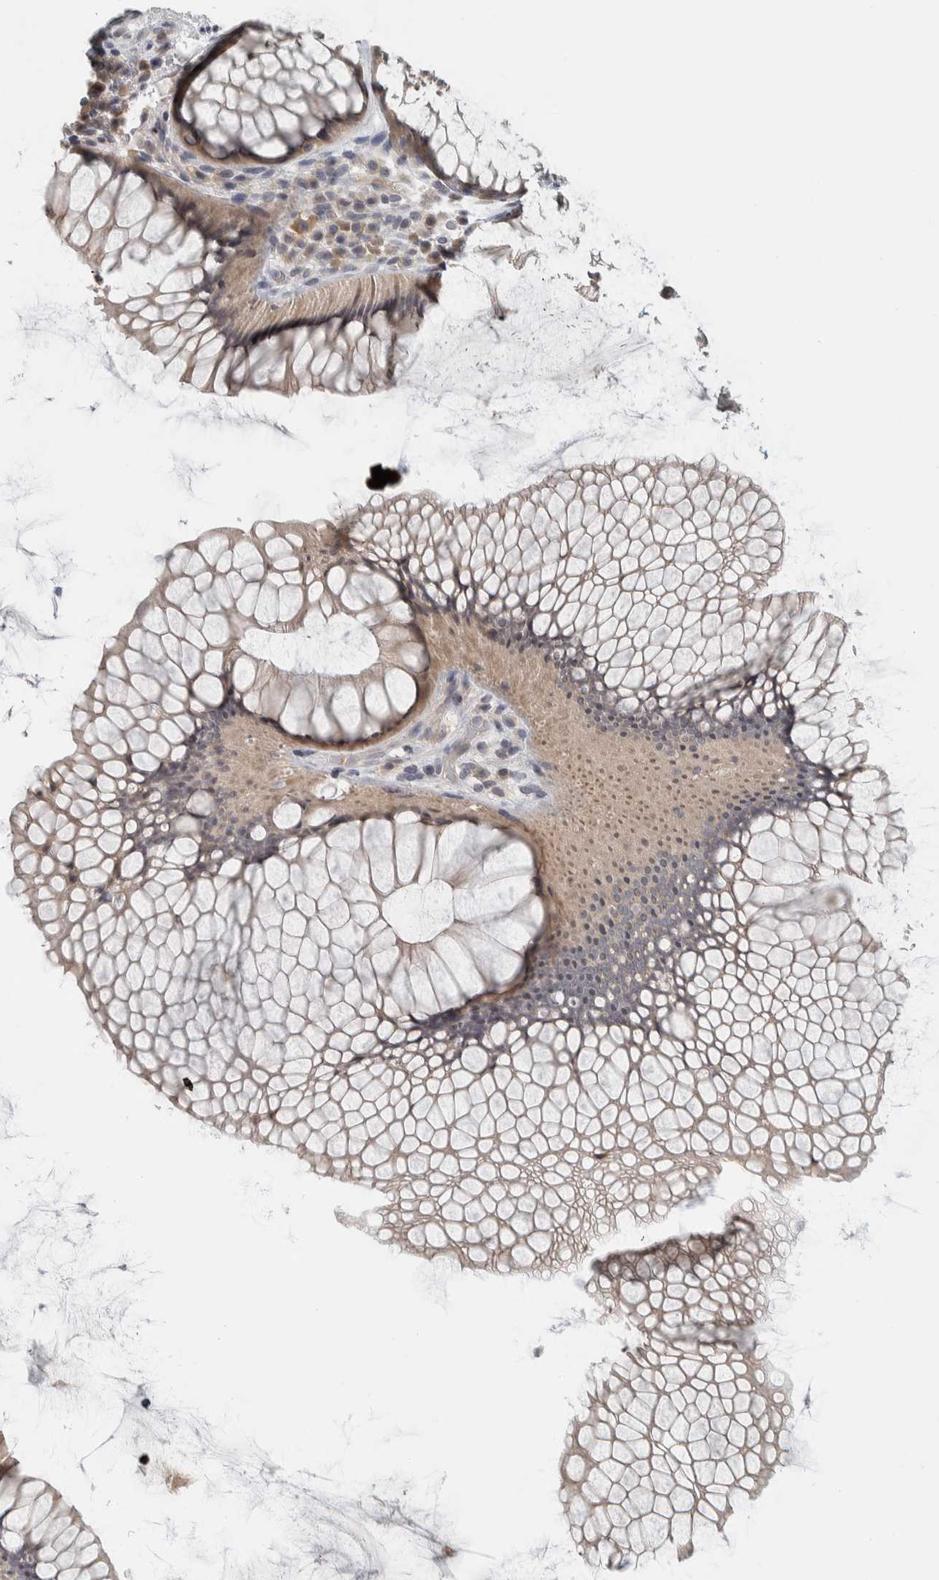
{"staining": {"intensity": "weak", "quantity": "<25%", "location": "cytoplasmic/membranous"}, "tissue": "rectum", "cell_type": "Glandular cells", "image_type": "normal", "snomed": [{"axis": "morphology", "description": "Normal tissue, NOS"}, {"axis": "topography", "description": "Rectum"}], "caption": "Immunohistochemistry micrograph of normal rectum: rectum stained with DAB (3,3'-diaminobenzidine) reveals no significant protein expression in glandular cells.", "gene": "AFP", "patient": {"sex": "male", "age": 51}}